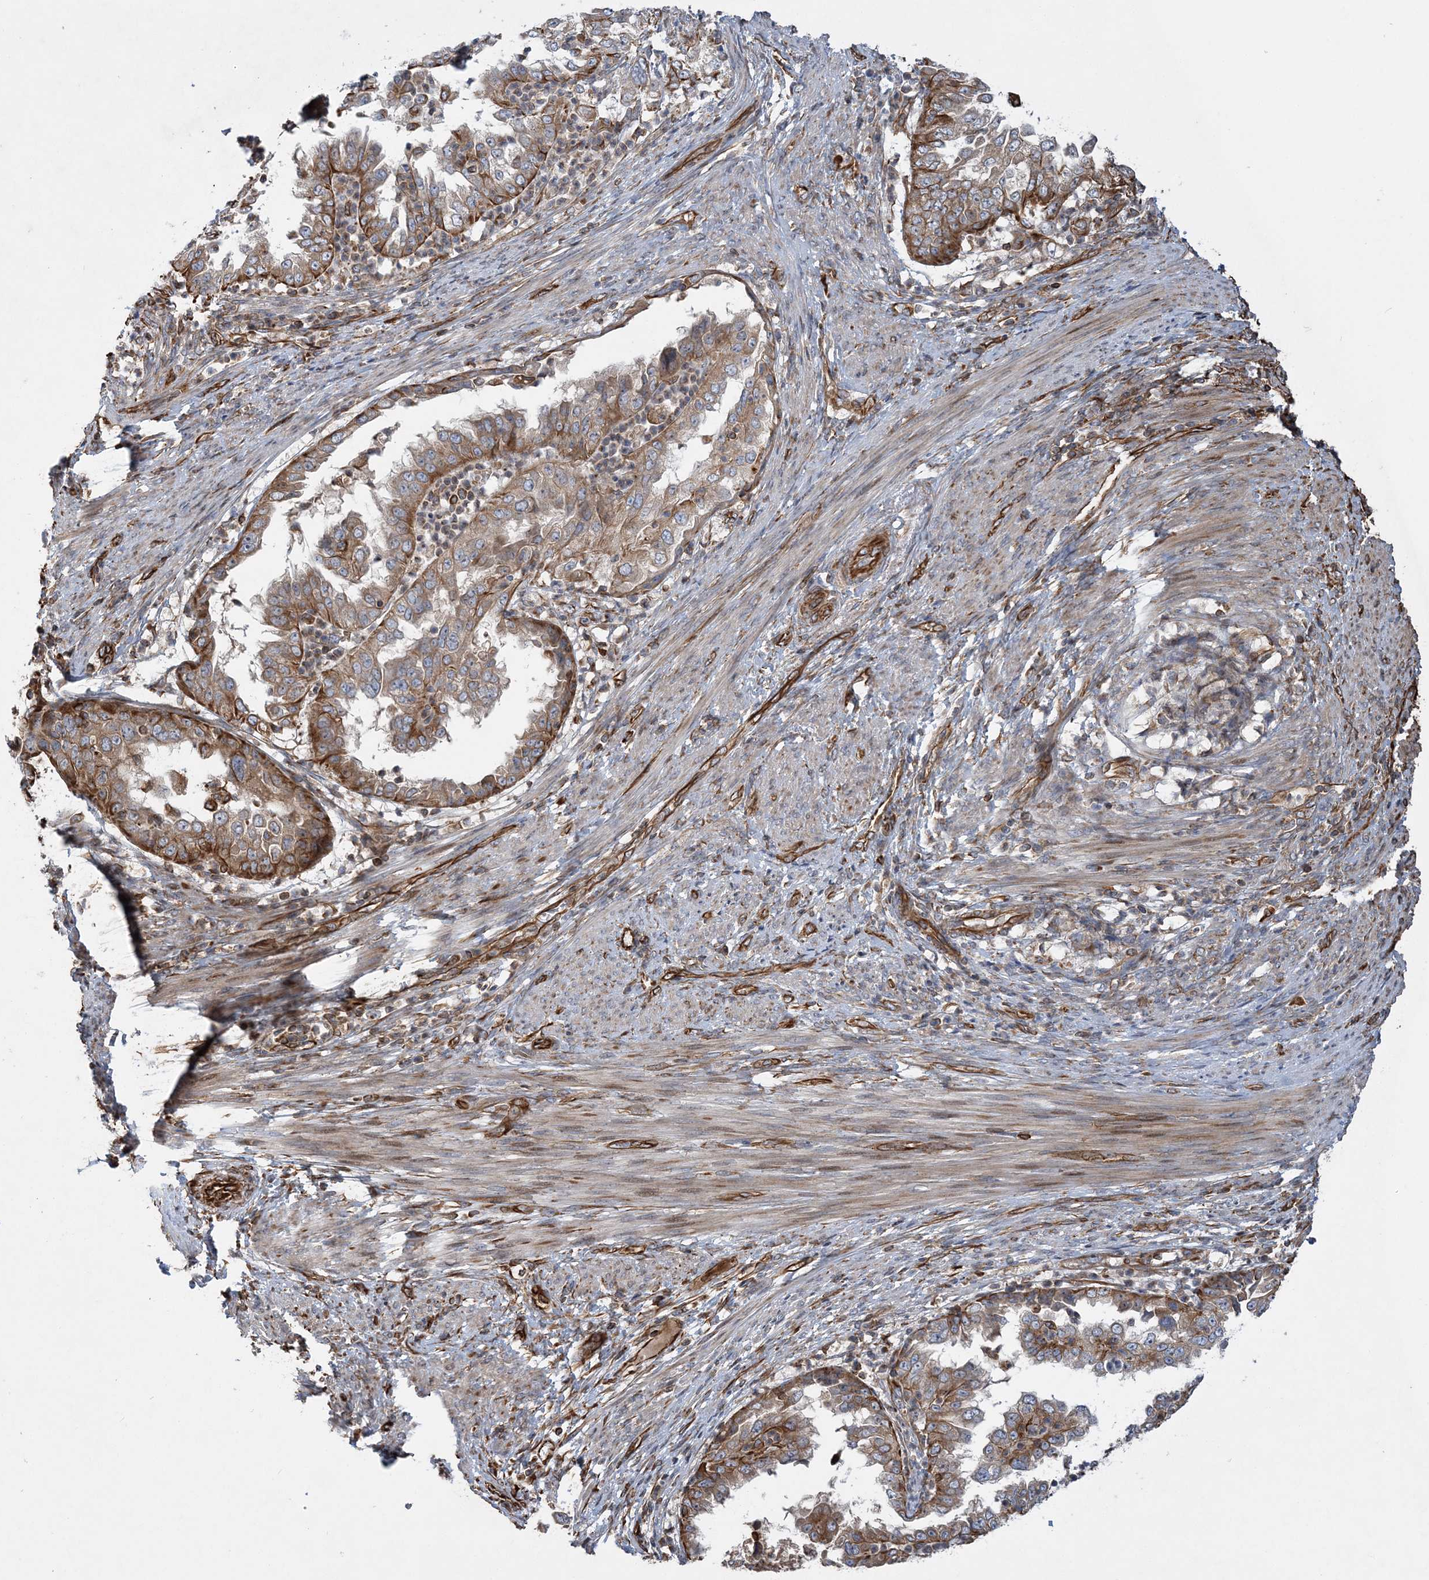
{"staining": {"intensity": "moderate", "quantity": "25%-75%", "location": "cytoplasmic/membranous"}, "tissue": "endometrial cancer", "cell_type": "Tumor cells", "image_type": "cancer", "snomed": [{"axis": "morphology", "description": "Adenocarcinoma, NOS"}, {"axis": "topography", "description": "Endometrium"}], "caption": "Human endometrial cancer (adenocarcinoma) stained for a protein (brown) demonstrates moderate cytoplasmic/membranous positive expression in approximately 25%-75% of tumor cells.", "gene": "FAM114A2", "patient": {"sex": "female", "age": 85}}